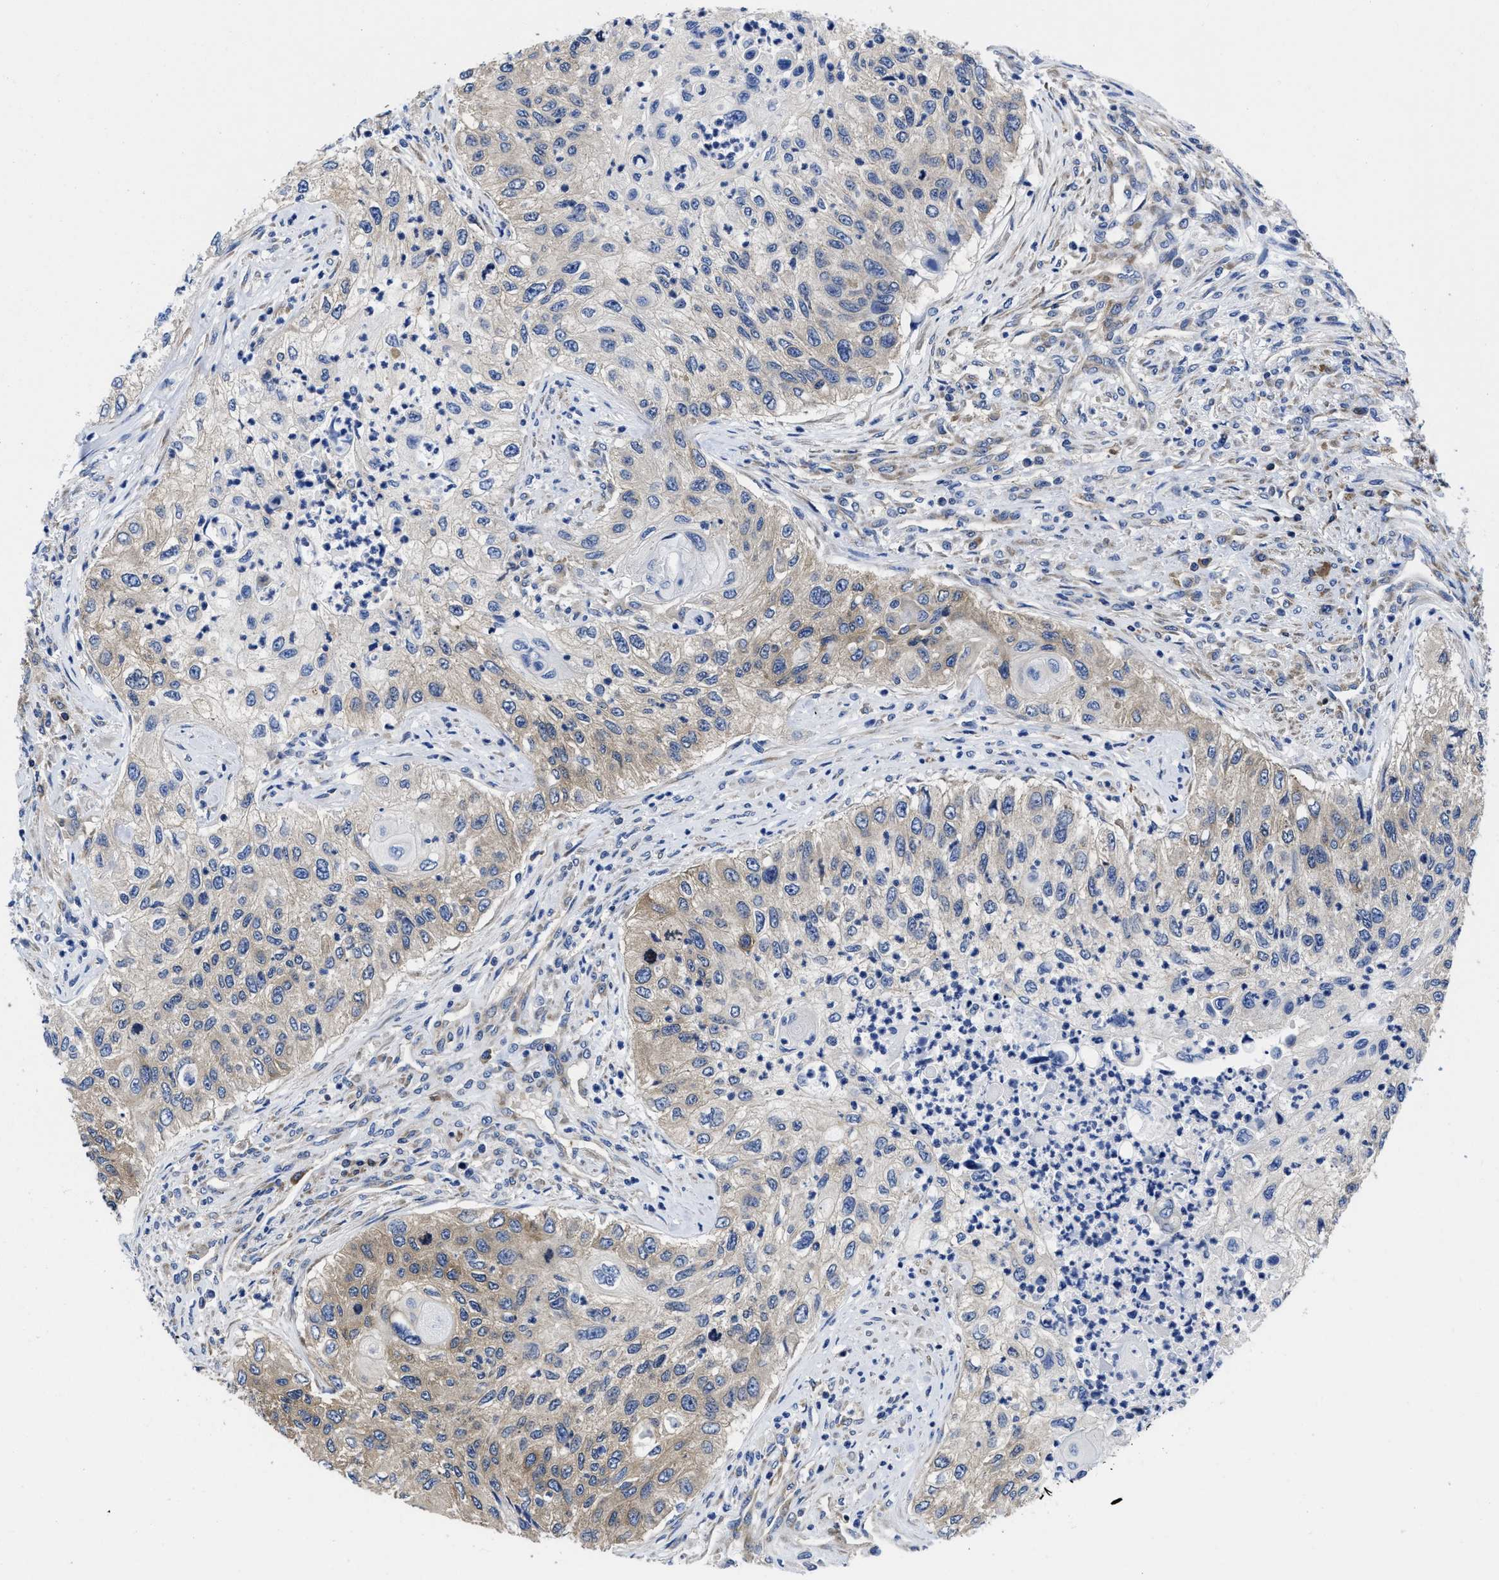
{"staining": {"intensity": "weak", "quantity": "<25%", "location": "cytoplasmic/membranous"}, "tissue": "urothelial cancer", "cell_type": "Tumor cells", "image_type": "cancer", "snomed": [{"axis": "morphology", "description": "Urothelial carcinoma, High grade"}, {"axis": "topography", "description": "Urinary bladder"}], "caption": "A photomicrograph of high-grade urothelial carcinoma stained for a protein displays no brown staining in tumor cells.", "gene": "YARS1", "patient": {"sex": "female", "age": 60}}